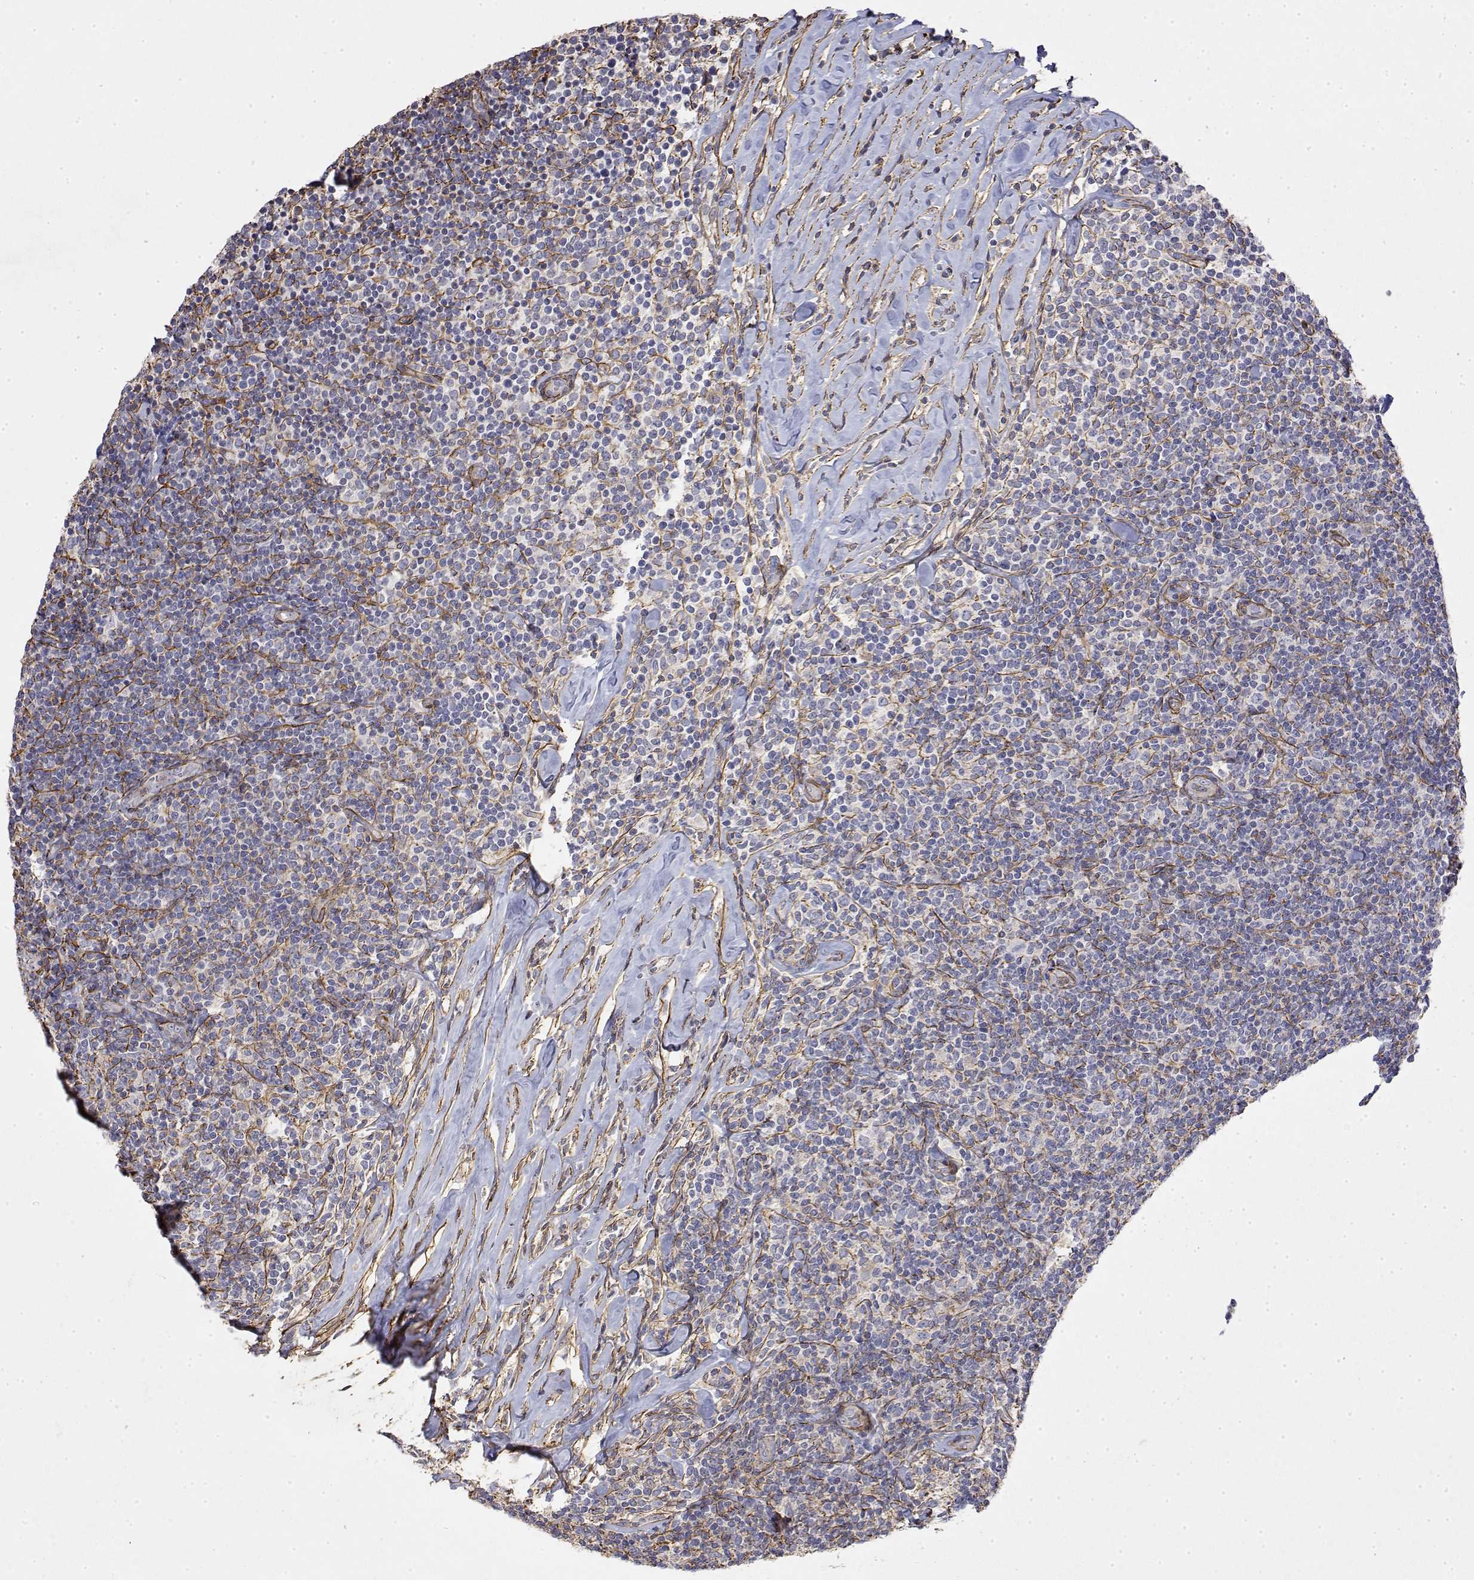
{"staining": {"intensity": "negative", "quantity": "none", "location": "none"}, "tissue": "lymphoma", "cell_type": "Tumor cells", "image_type": "cancer", "snomed": [{"axis": "morphology", "description": "Malignant lymphoma, non-Hodgkin's type, Low grade"}, {"axis": "topography", "description": "Lymph node"}], "caption": "IHC image of human malignant lymphoma, non-Hodgkin's type (low-grade) stained for a protein (brown), which shows no positivity in tumor cells.", "gene": "SOWAHD", "patient": {"sex": "female", "age": 56}}